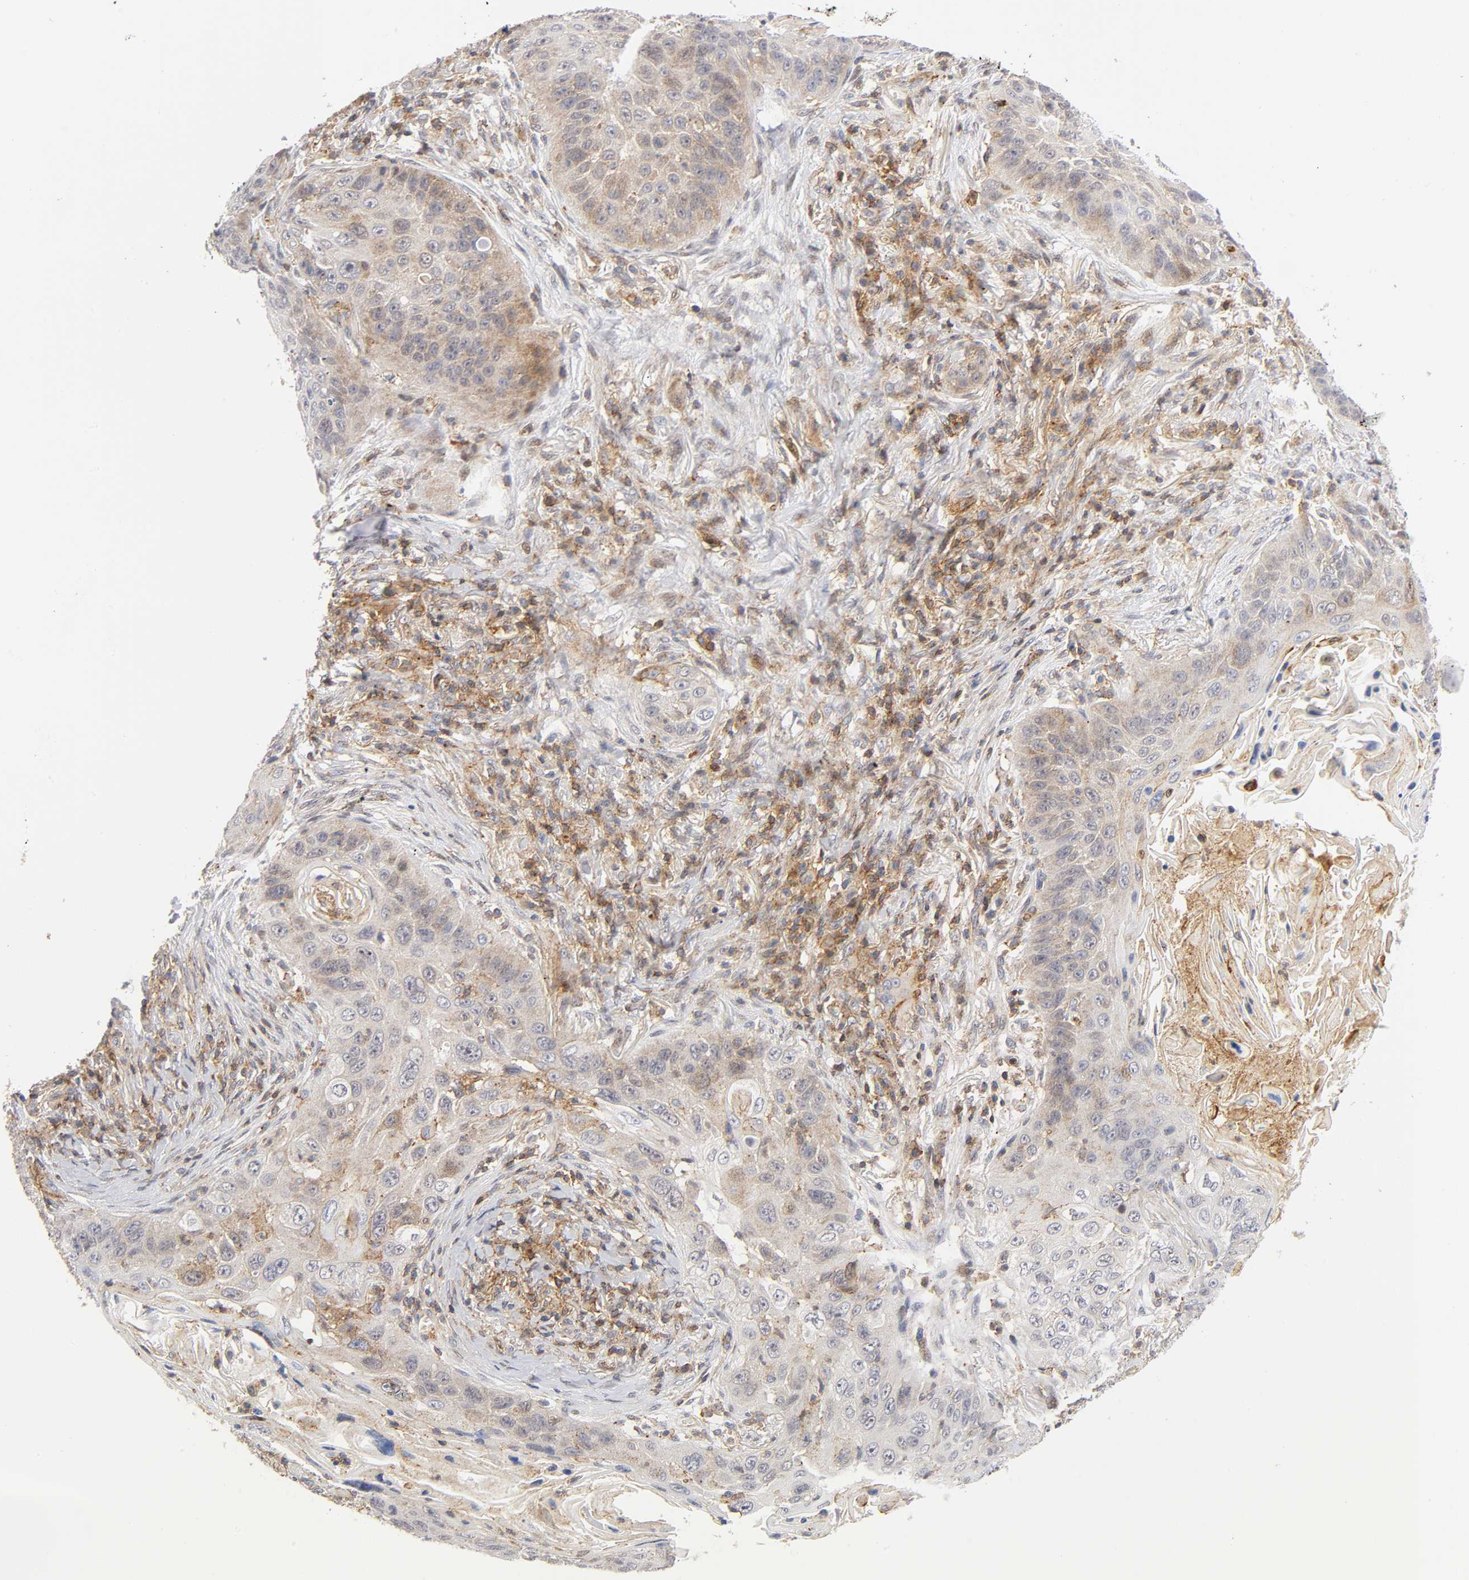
{"staining": {"intensity": "weak", "quantity": "25%-75%", "location": "cytoplasmic/membranous"}, "tissue": "lung cancer", "cell_type": "Tumor cells", "image_type": "cancer", "snomed": [{"axis": "morphology", "description": "Squamous cell carcinoma, NOS"}, {"axis": "topography", "description": "Lung"}], "caption": "Immunohistochemical staining of lung squamous cell carcinoma demonstrates low levels of weak cytoplasmic/membranous staining in approximately 25%-75% of tumor cells.", "gene": "ANXA7", "patient": {"sex": "female", "age": 67}}